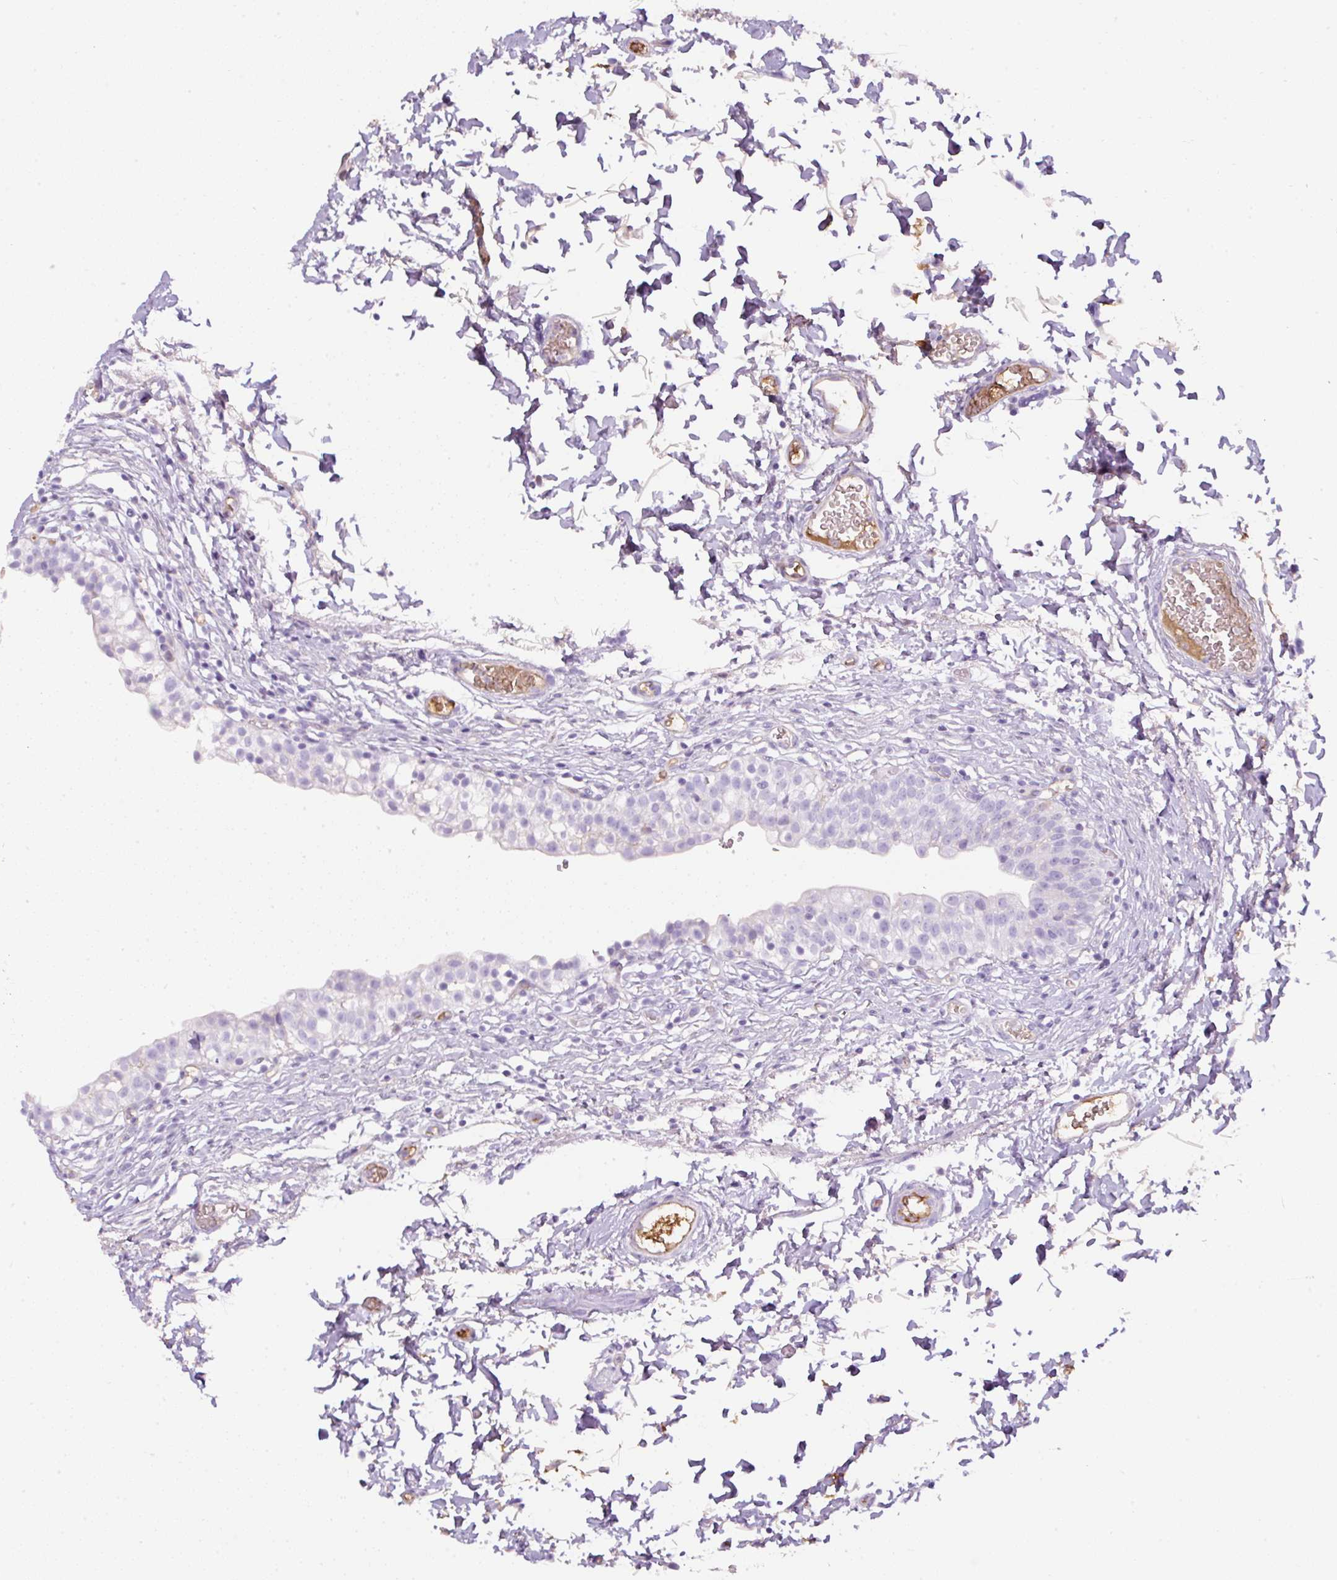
{"staining": {"intensity": "negative", "quantity": "none", "location": "none"}, "tissue": "urinary bladder", "cell_type": "Urothelial cells", "image_type": "normal", "snomed": [{"axis": "morphology", "description": "Normal tissue, NOS"}, {"axis": "topography", "description": "Urinary bladder"}, {"axis": "topography", "description": "Peripheral nerve tissue"}], "caption": "This is a image of IHC staining of normal urinary bladder, which shows no positivity in urothelial cells.", "gene": "APOA1", "patient": {"sex": "male", "age": 55}}